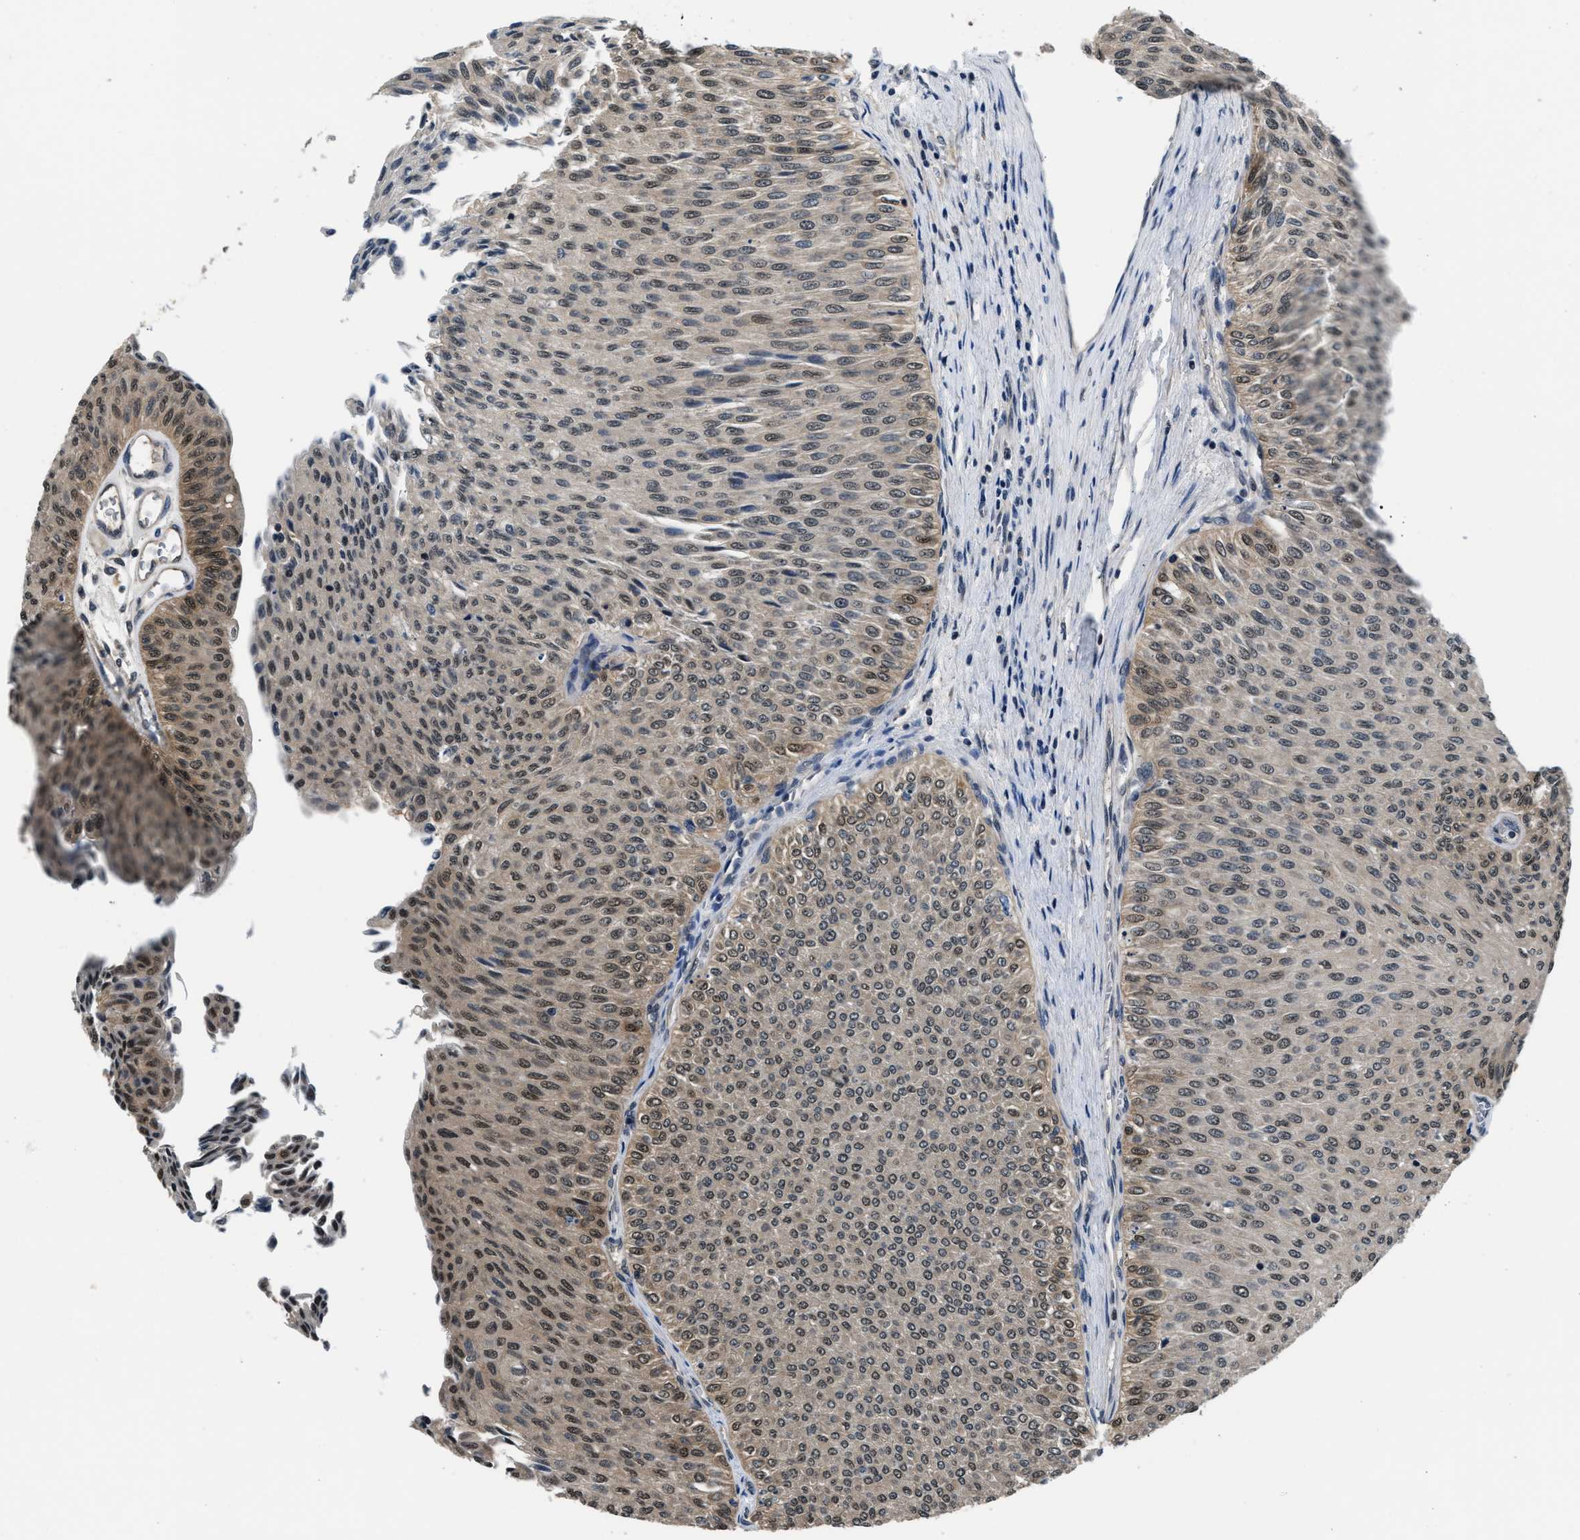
{"staining": {"intensity": "weak", "quantity": ">75%", "location": "nuclear"}, "tissue": "urothelial cancer", "cell_type": "Tumor cells", "image_type": "cancer", "snomed": [{"axis": "morphology", "description": "Urothelial carcinoma, Low grade"}, {"axis": "topography", "description": "Urinary bladder"}], "caption": "Human urothelial cancer stained for a protein (brown) exhibits weak nuclear positive staining in about >75% of tumor cells.", "gene": "RBM33", "patient": {"sex": "male", "age": 78}}